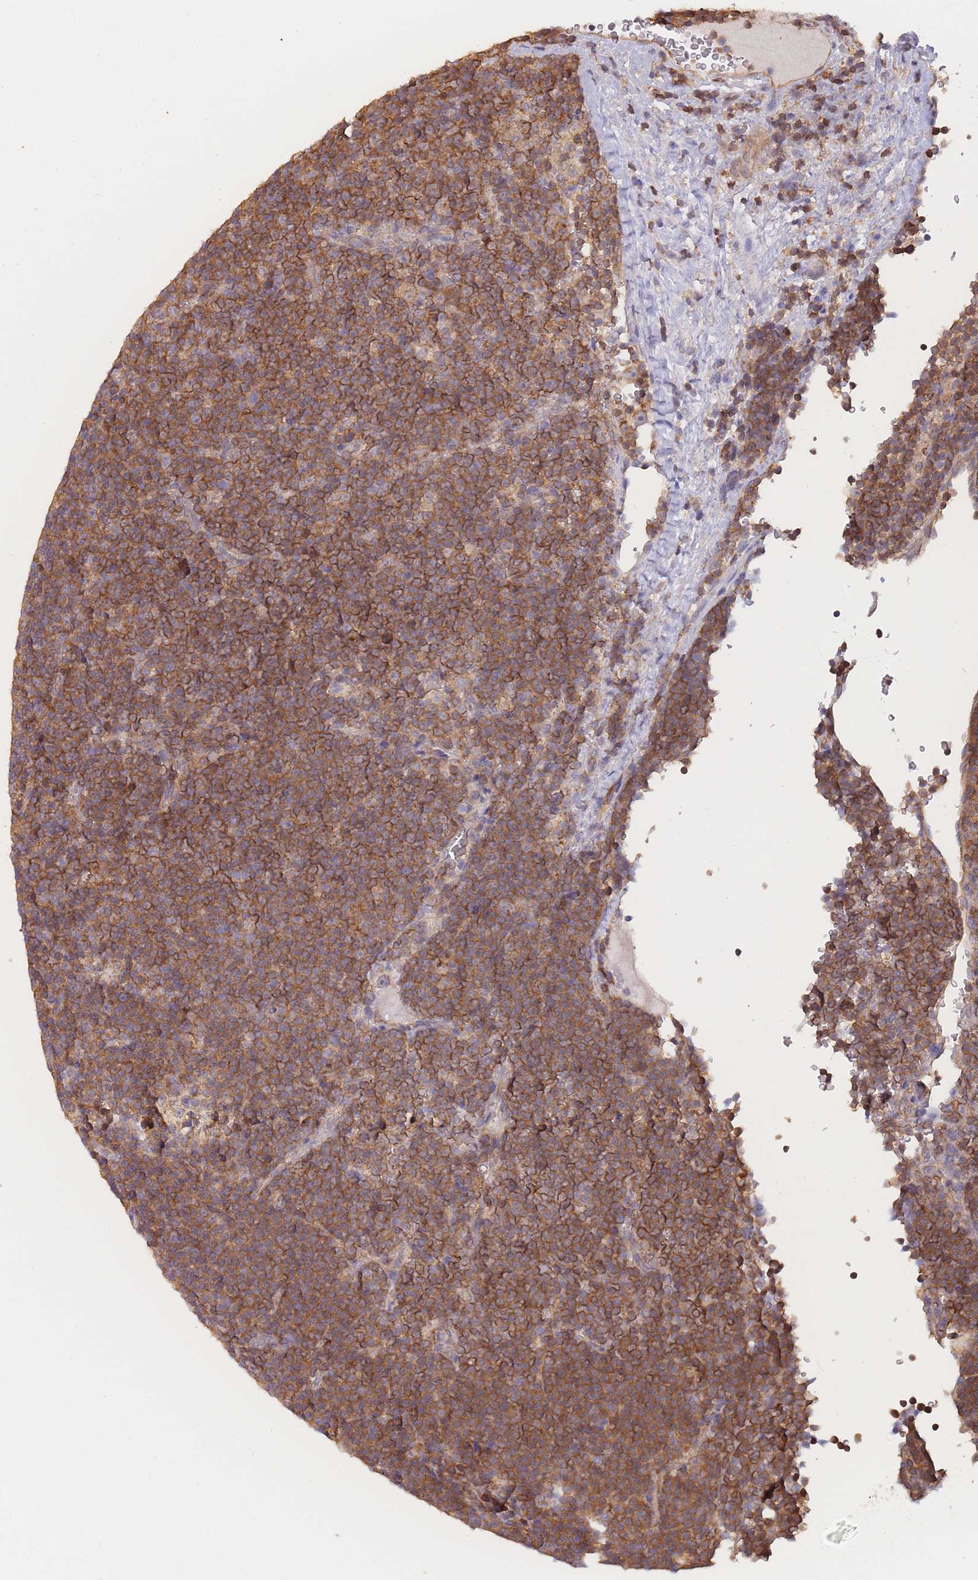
{"staining": {"intensity": "moderate", "quantity": ">75%", "location": "cytoplasmic/membranous"}, "tissue": "lymphoma", "cell_type": "Tumor cells", "image_type": "cancer", "snomed": [{"axis": "morphology", "description": "Malignant lymphoma, non-Hodgkin's type, Low grade"}, {"axis": "topography", "description": "Lymph node"}], "caption": "The immunohistochemical stain highlights moderate cytoplasmic/membranous staining in tumor cells of malignant lymphoma, non-Hodgkin's type (low-grade) tissue. The staining was performed using DAB (3,3'-diaminobenzidine), with brown indicating positive protein expression. Nuclei are stained blue with hematoxylin.", "gene": "MRPS18B", "patient": {"sex": "female", "age": 67}}